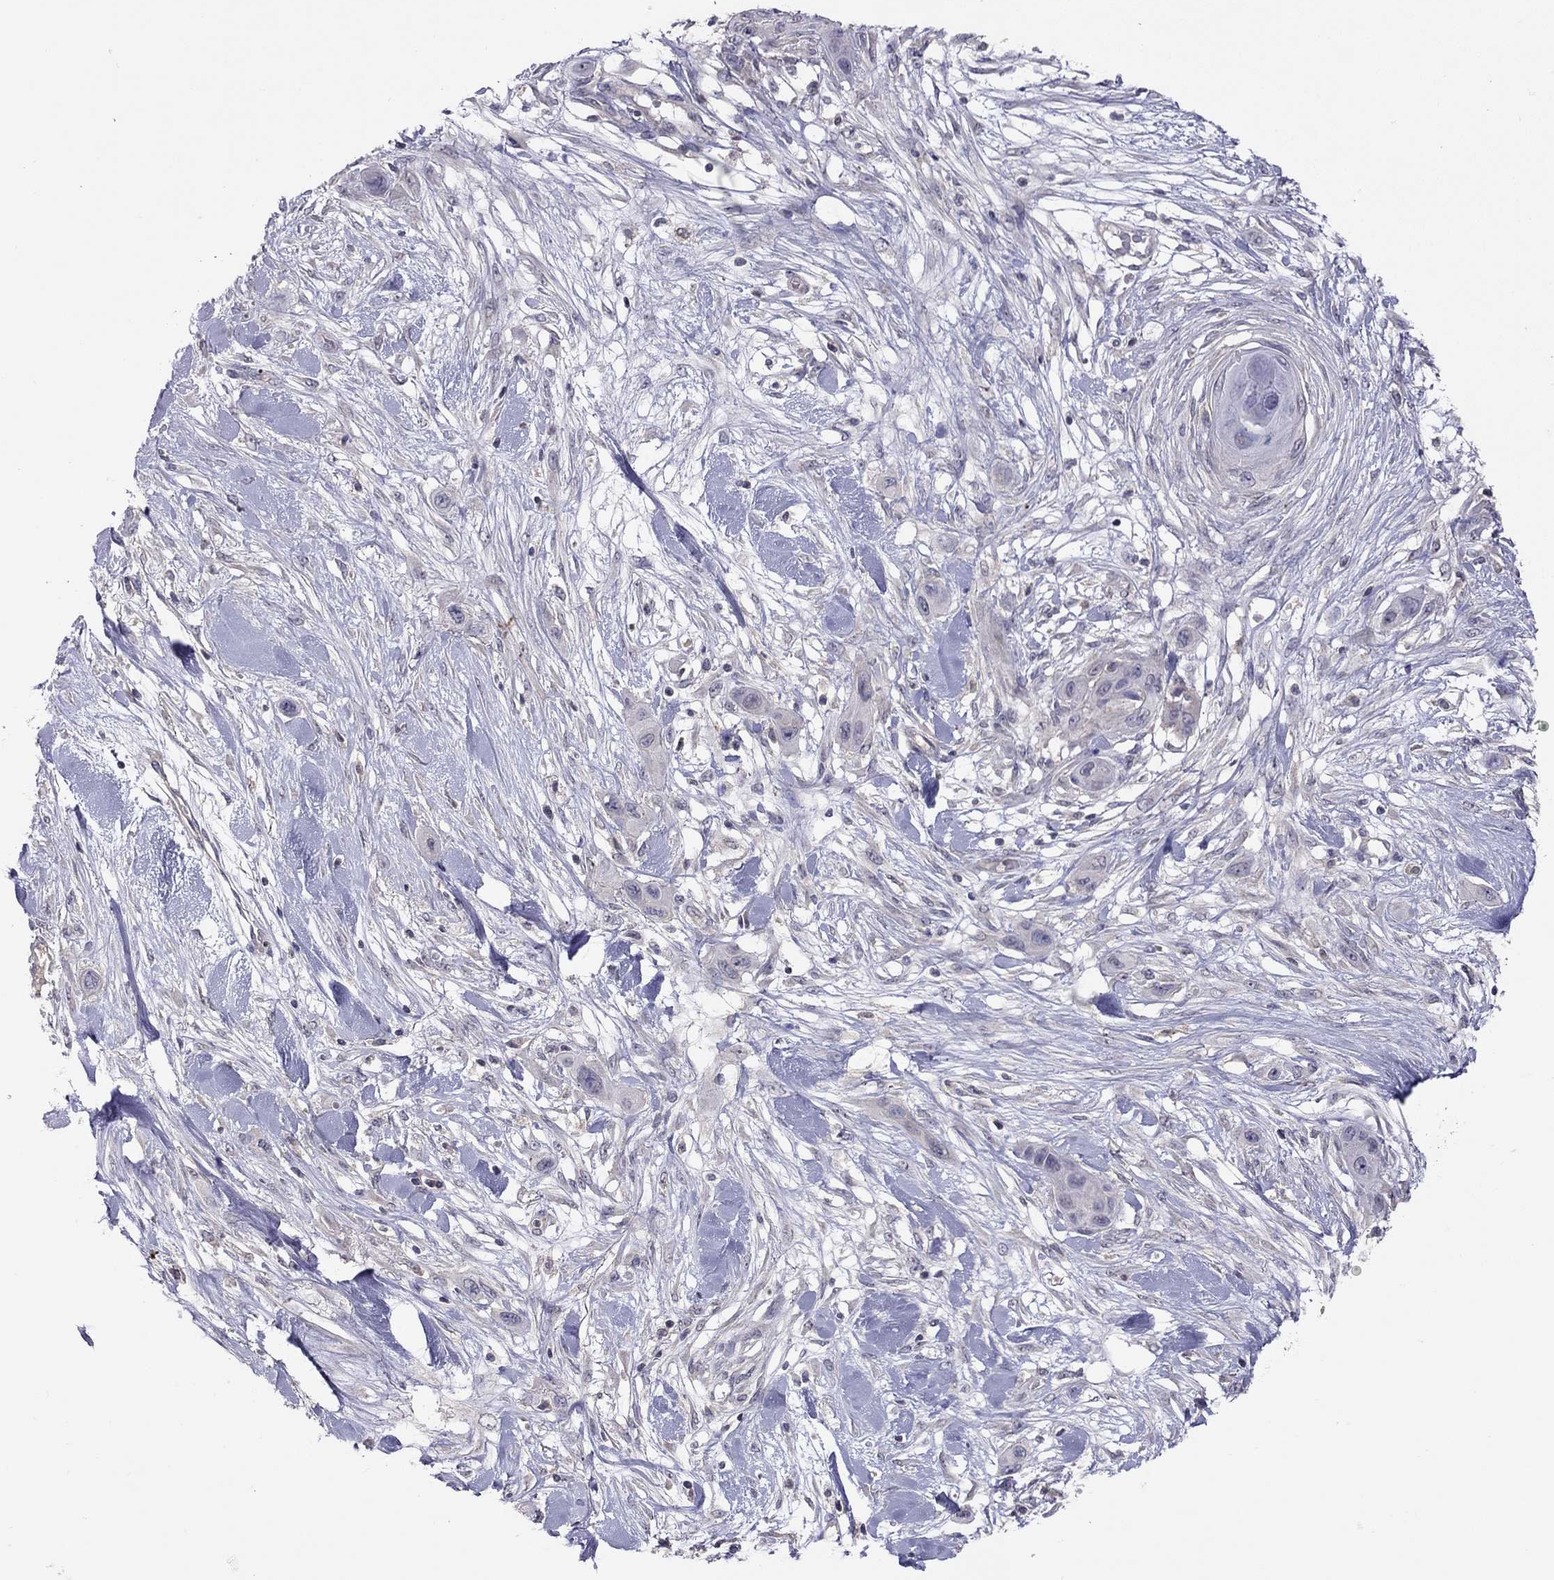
{"staining": {"intensity": "negative", "quantity": "none", "location": "none"}, "tissue": "skin cancer", "cell_type": "Tumor cells", "image_type": "cancer", "snomed": [{"axis": "morphology", "description": "Squamous cell carcinoma, NOS"}, {"axis": "topography", "description": "Skin"}], "caption": "Tumor cells are negative for brown protein staining in skin cancer (squamous cell carcinoma).", "gene": "RTP5", "patient": {"sex": "male", "age": 79}}